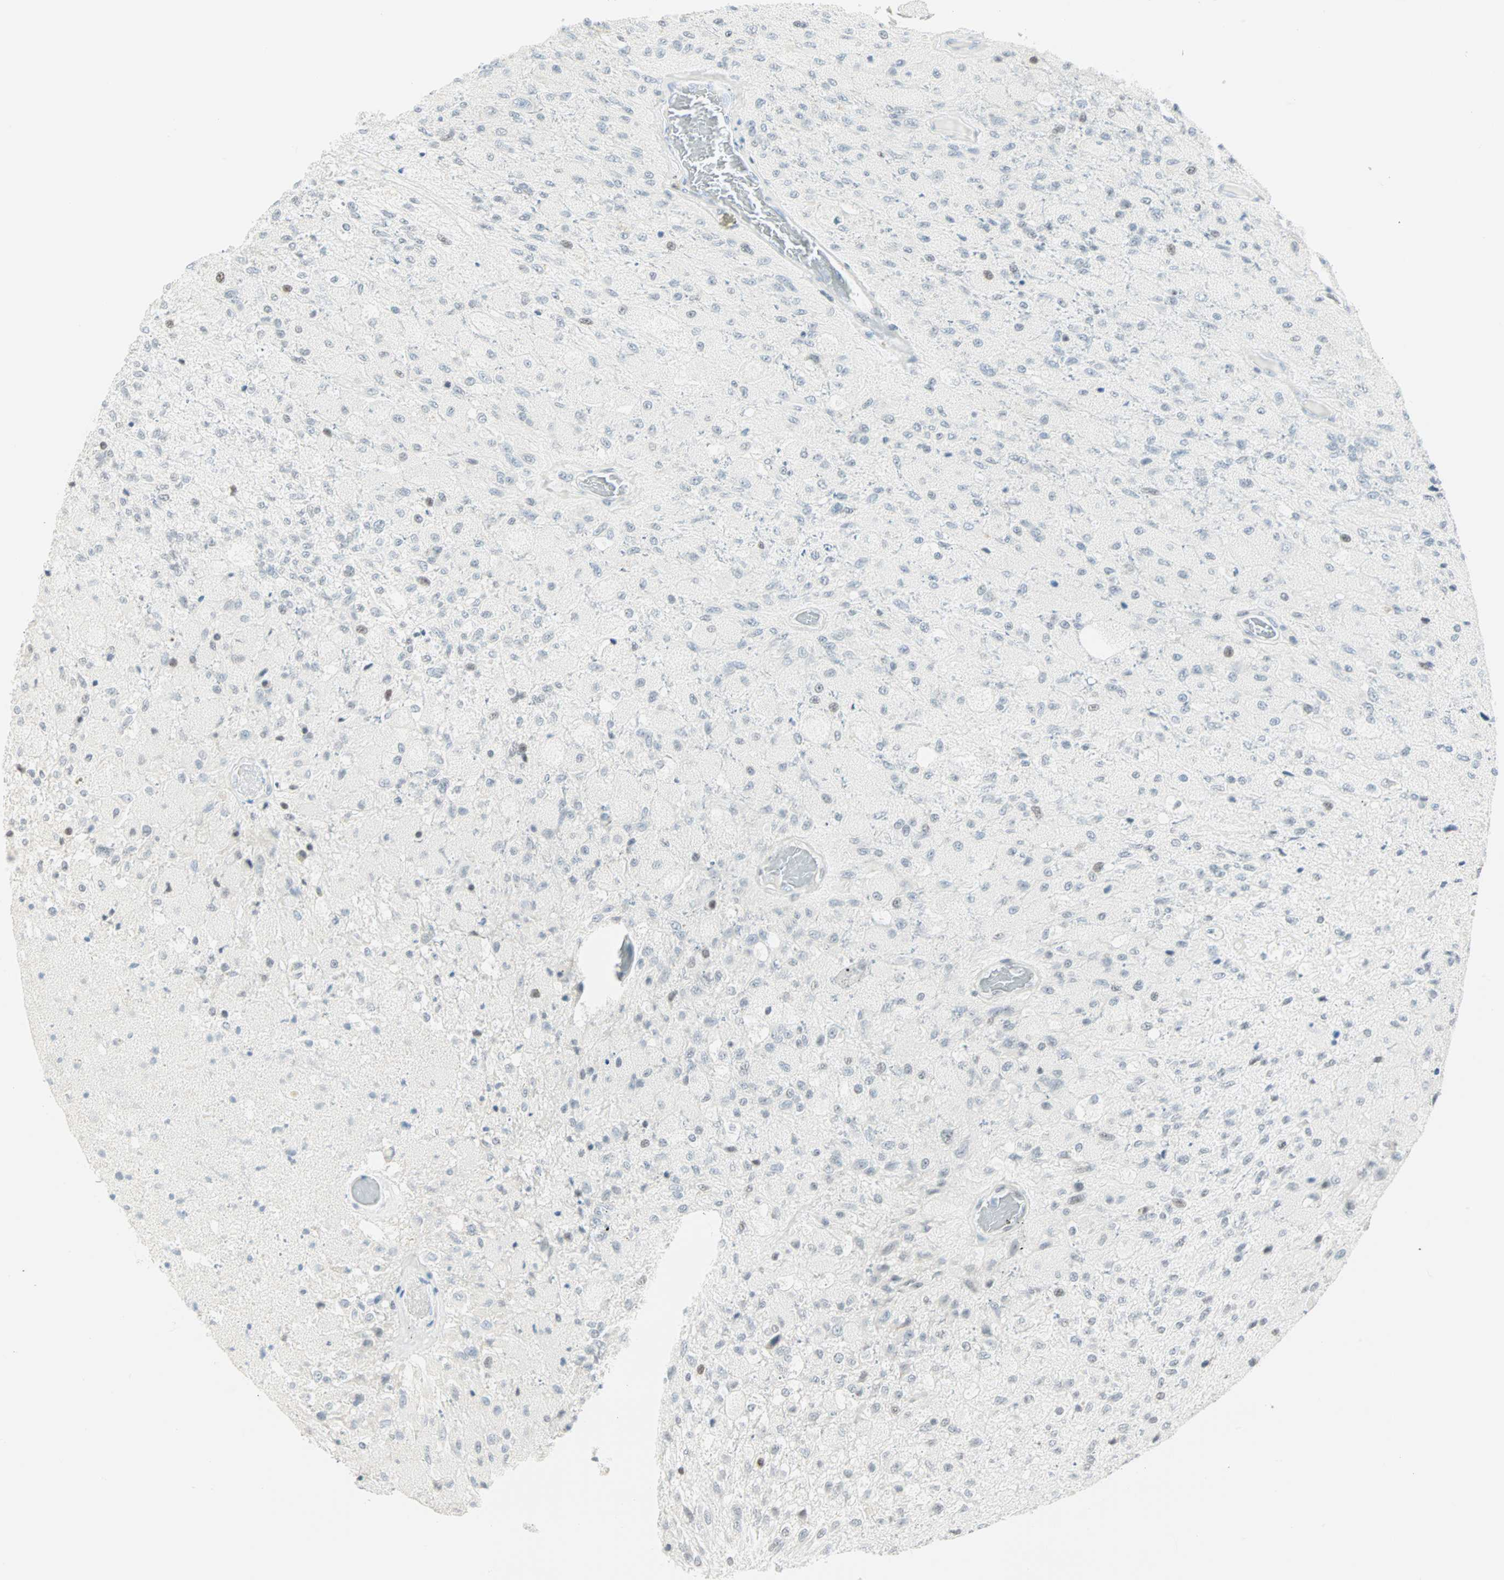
{"staining": {"intensity": "negative", "quantity": "none", "location": "none"}, "tissue": "glioma", "cell_type": "Tumor cells", "image_type": "cancer", "snomed": [{"axis": "morphology", "description": "Normal tissue, NOS"}, {"axis": "morphology", "description": "Glioma, malignant, High grade"}, {"axis": "topography", "description": "Cerebral cortex"}], "caption": "The photomicrograph exhibits no significant positivity in tumor cells of malignant glioma (high-grade).", "gene": "PKNOX1", "patient": {"sex": "male", "age": 77}}